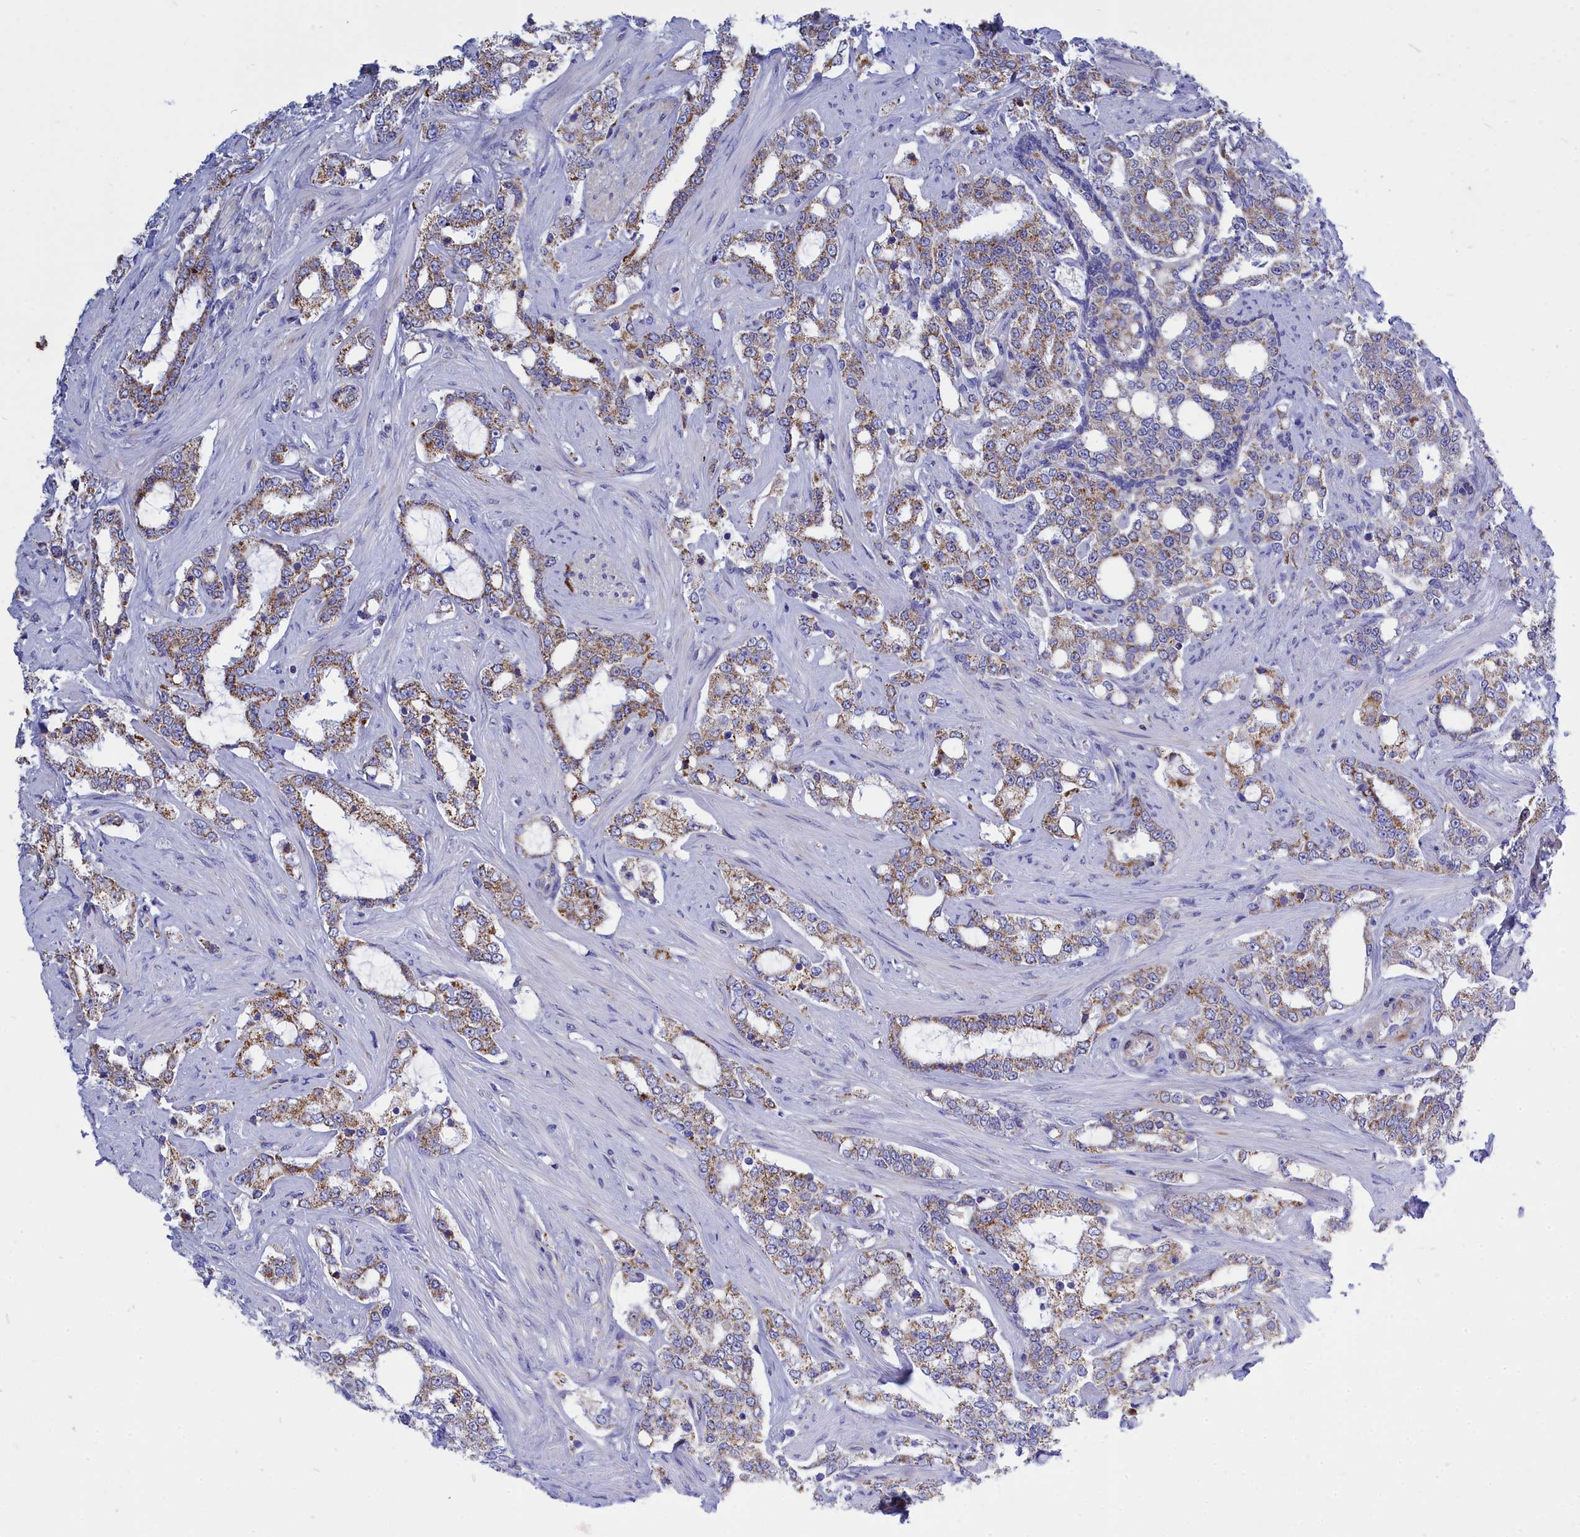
{"staining": {"intensity": "moderate", "quantity": ">75%", "location": "cytoplasmic/membranous"}, "tissue": "prostate cancer", "cell_type": "Tumor cells", "image_type": "cancer", "snomed": [{"axis": "morphology", "description": "Adenocarcinoma, High grade"}, {"axis": "topography", "description": "Prostate"}], "caption": "Moderate cytoplasmic/membranous protein staining is present in approximately >75% of tumor cells in adenocarcinoma (high-grade) (prostate).", "gene": "CCRL2", "patient": {"sex": "male", "age": 64}}